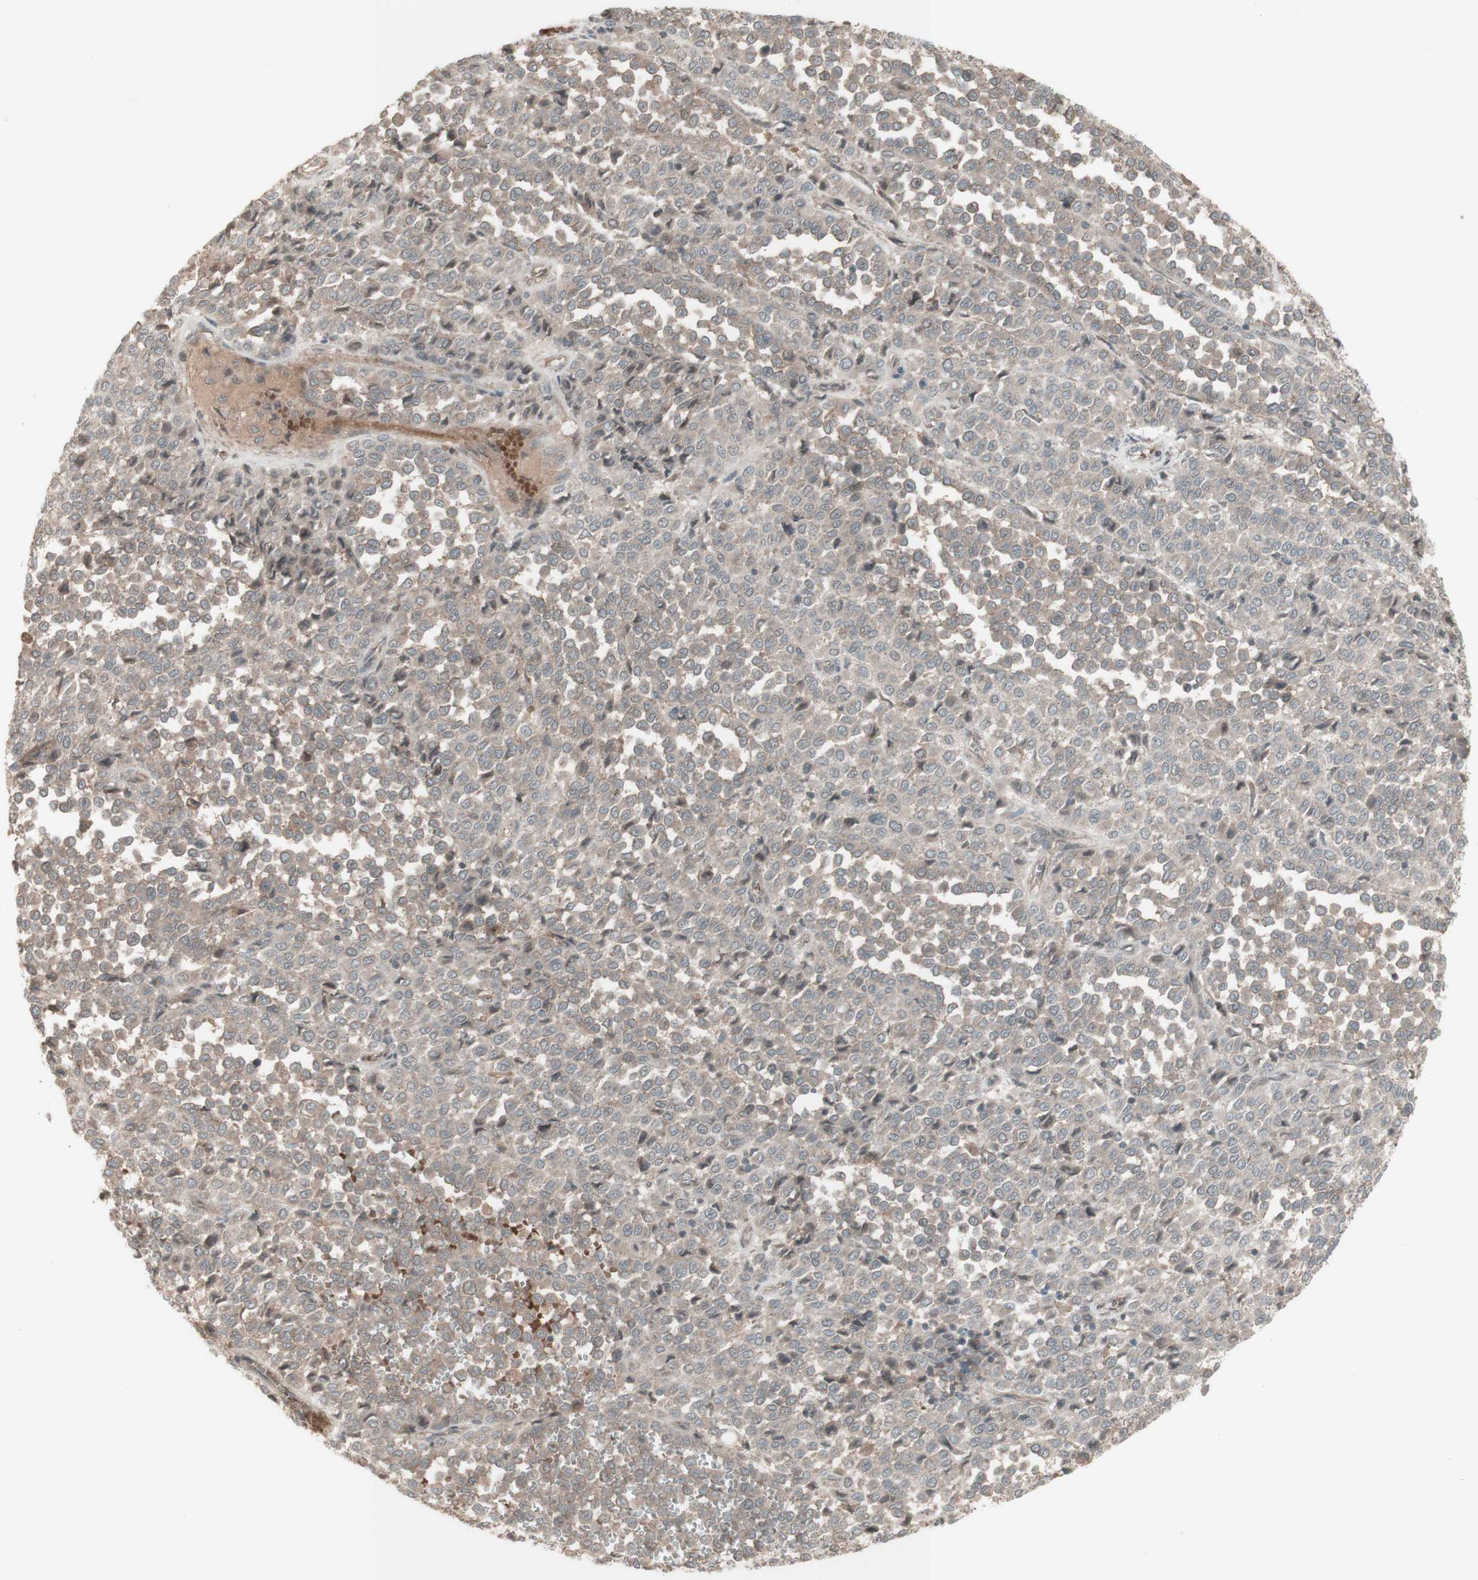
{"staining": {"intensity": "negative", "quantity": "none", "location": "none"}, "tissue": "melanoma", "cell_type": "Tumor cells", "image_type": "cancer", "snomed": [{"axis": "morphology", "description": "Malignant melanoma, Metastatic site"}, {"axis": "topography", "description": "Pancreas"}], "caption": "IHC of human melanoma reveals no expression in tumor cells.", "gene": "MSH6", "patient": {"sex": "female", "age": 30}}